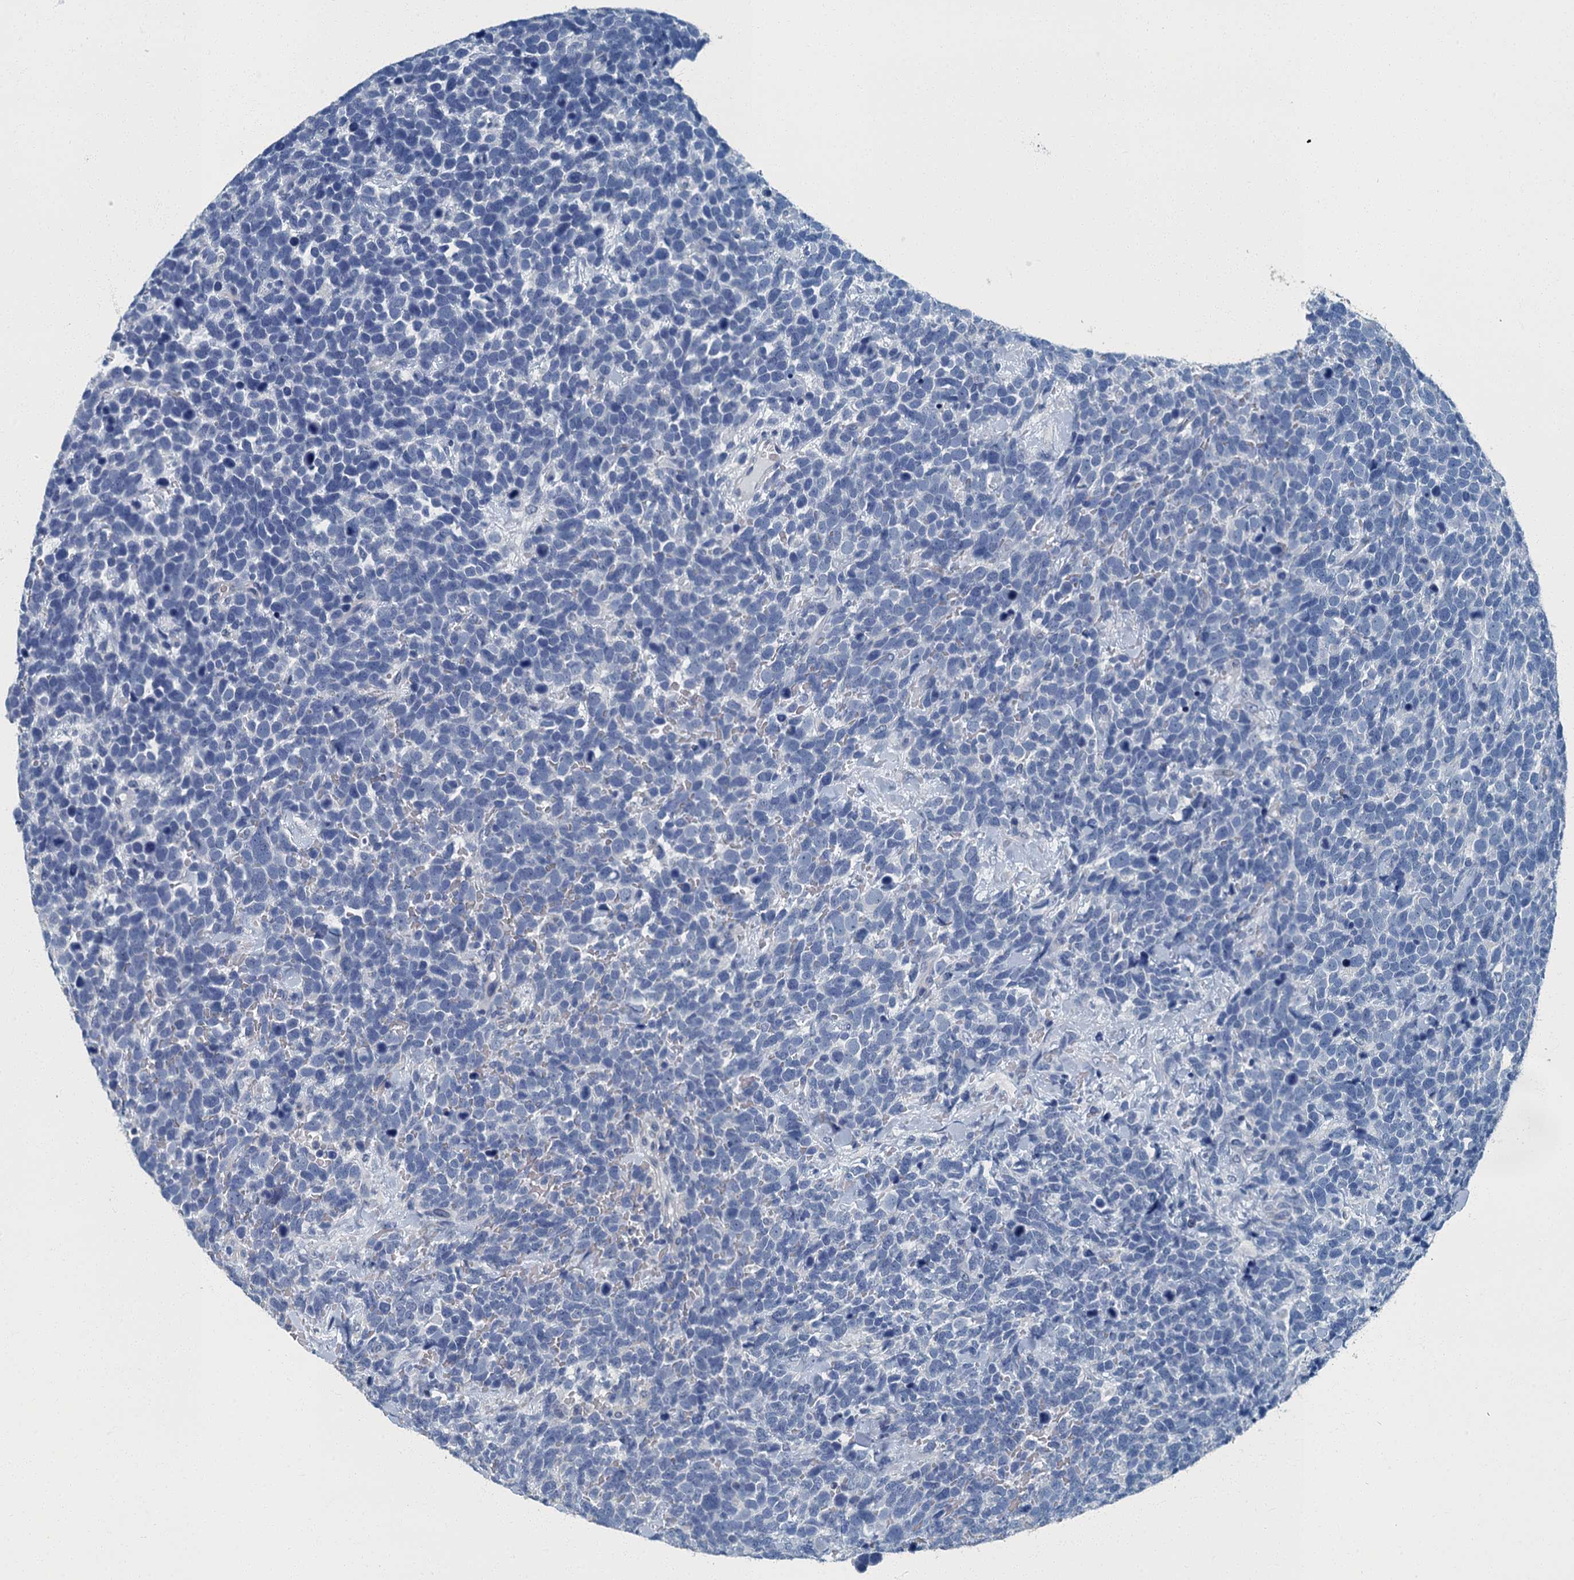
{"staining": {"intensity": "negative", "quantity": "none", "location": "none"}, "tissue": "urothelial cancer", "cell_type": "Tumor cells", "image_type": "cancer", "snomed": [{"axis": "morphology", "description": "Urothelial carcinoma, High grade"}, {"axis": "topography", "description": "Urinary bladder"}], "caption": "High power microscopy micrograph of an immunohistochemistry (IHC) micrograph of urothelial carcinoma (high-grade), revealing no significant expression in tumor cells.", "gene": "GADL1", "patient": {"sex": "female", "age": 82}}